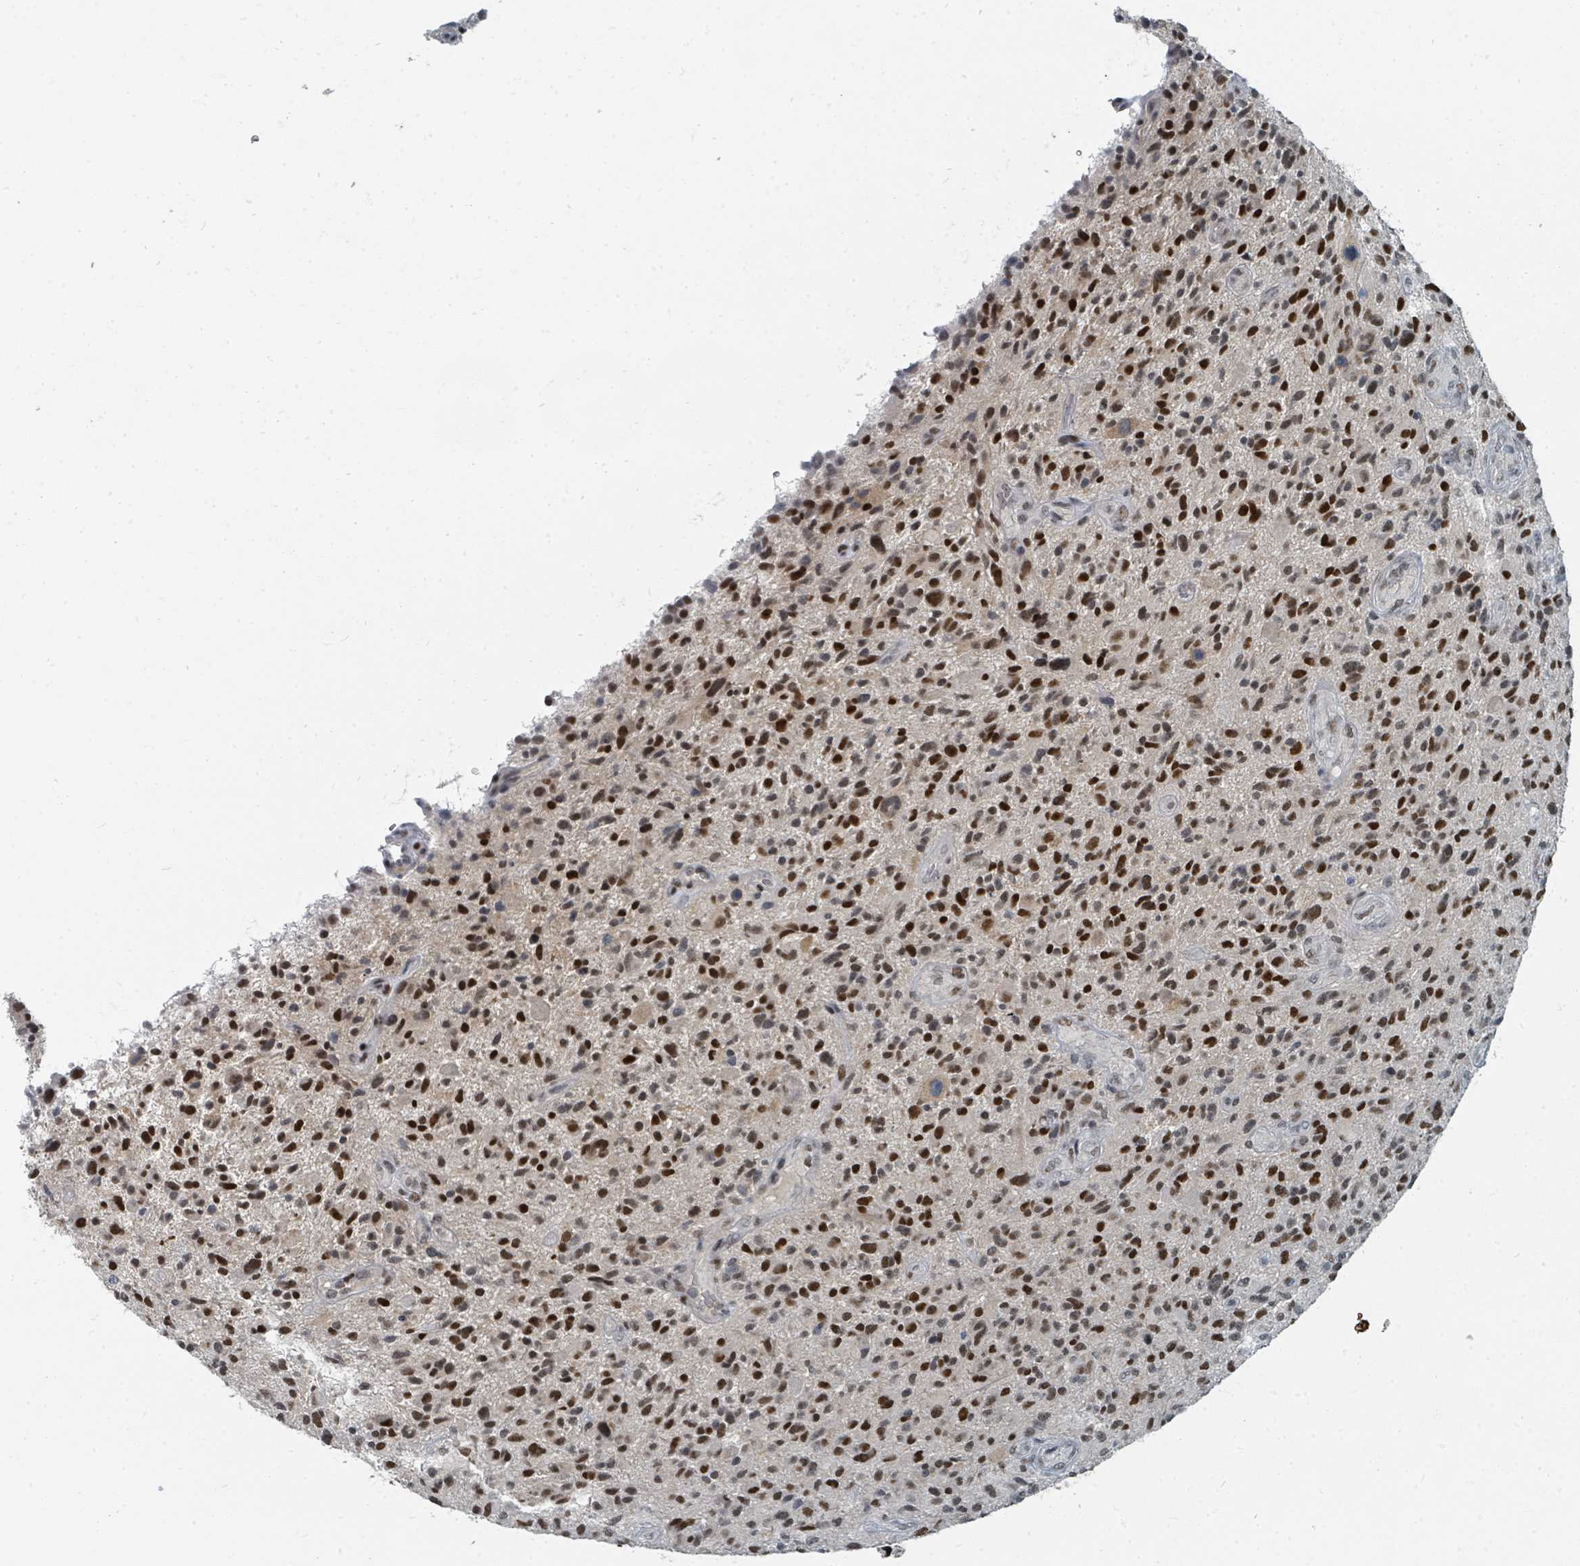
{"staining": {"intensity": "strong", "quantity": ">75%", "location": "nuclear"}, "tissue": "glioma", "cell_type": "Tumor cells", "image_type": "cancer", "snomed": [{"axis": "morphology", "description": "Glioma, malignant, High grade"}, {"axis": "topography", "description": "Brain"}], "caption": "About >75% of tumor cells in human malignant glioma (high-grade) demonstrate strong nuclear protein staining as visualized by brown immunohistochemical staining.", "gene": "UCK1", "patient": {"sex": "male", "age": 47}}